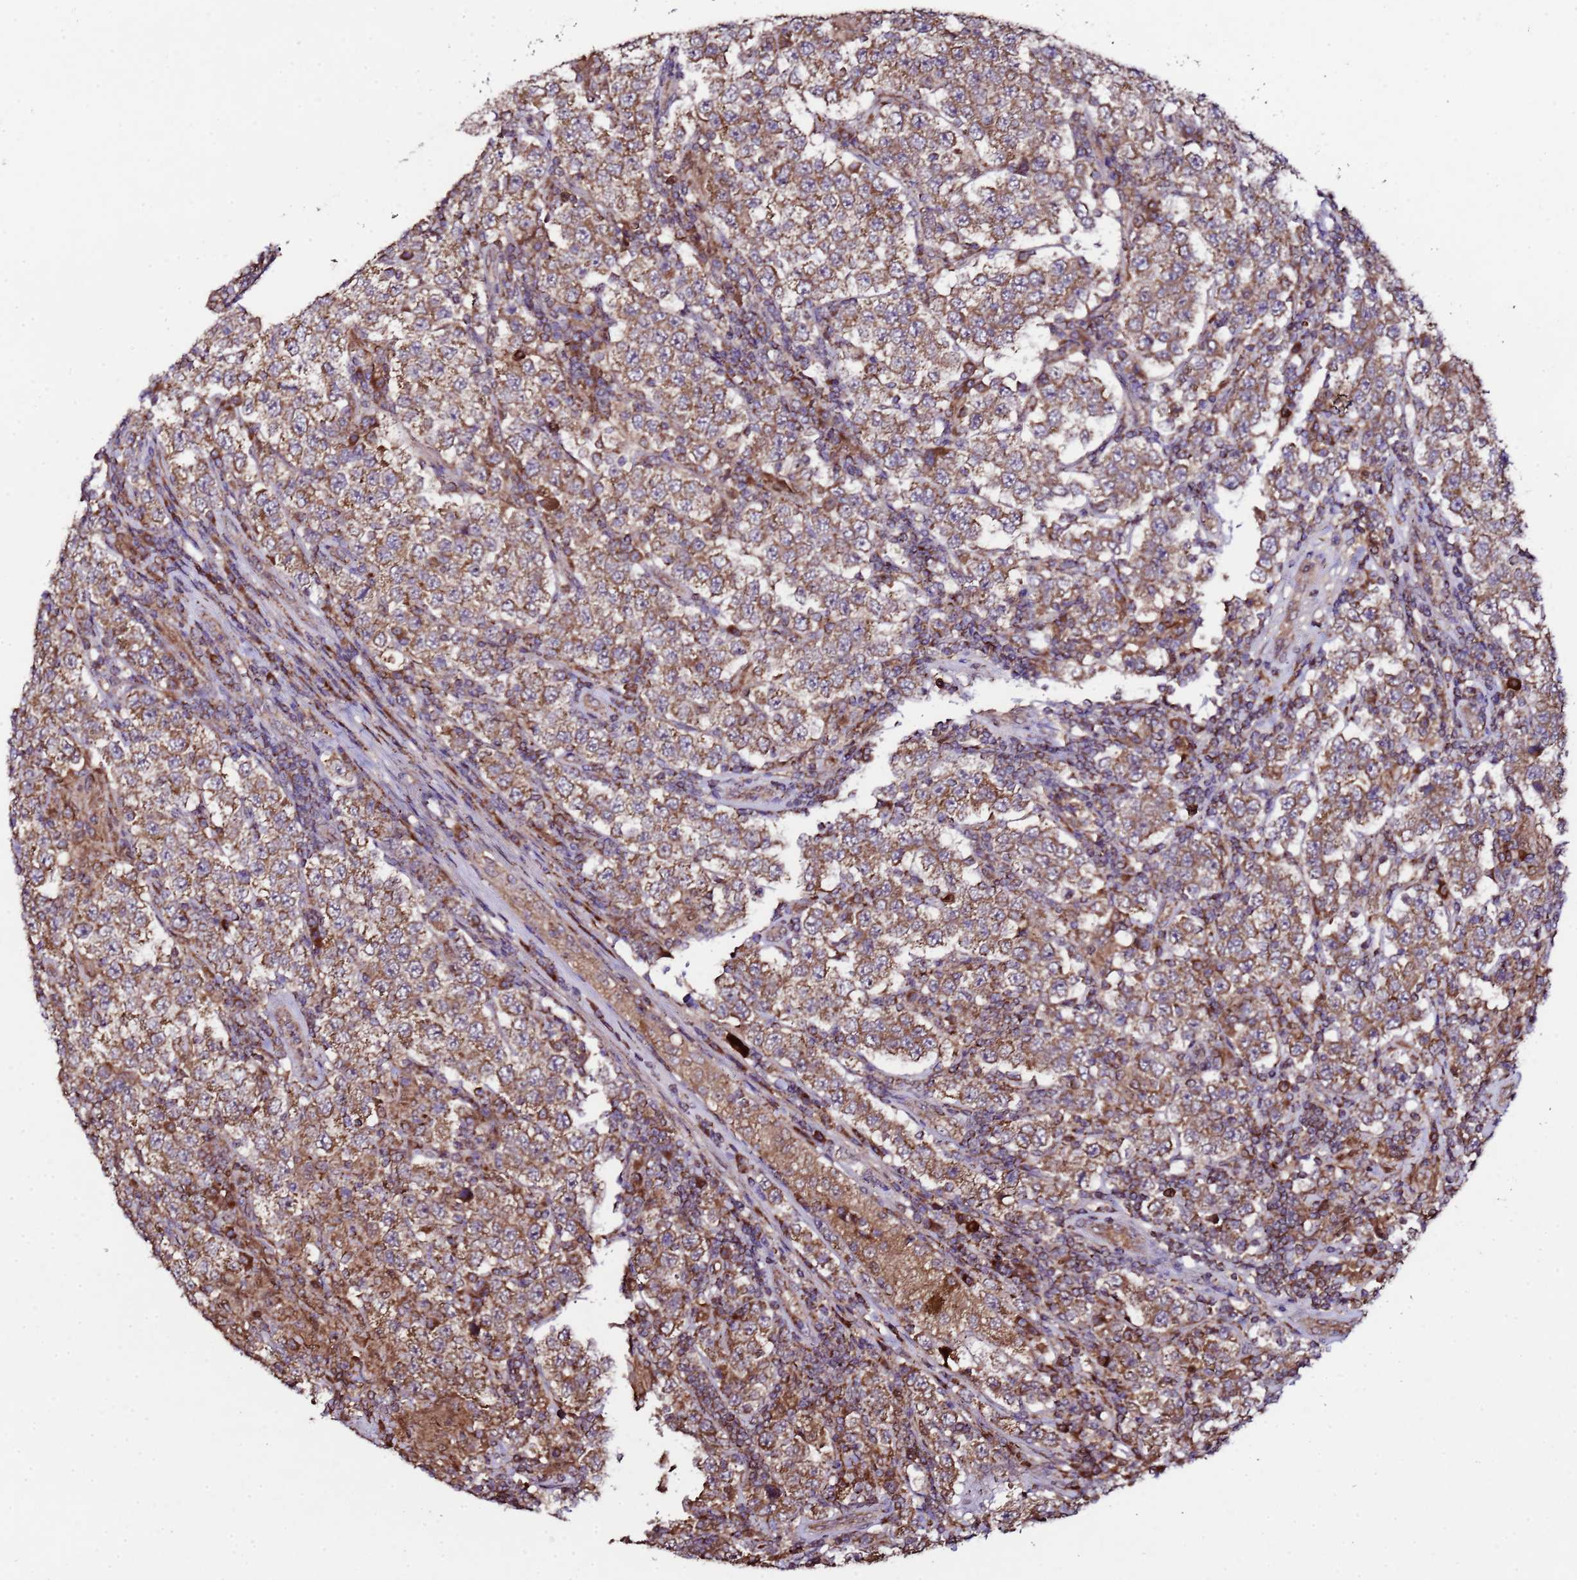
{"staining": {"intensity": "moderate", "quantity": ">75%", "location": "cytoplasmic/membranous"}, "tissue": "testis cancer", "cell_type": "Tumor cells", "image_type": "cancer", "snomed": [{"axis": "morphology", "description": "Normal tissue, NOS"}, {"axis": "morphology", "description": "Urothelial carcinoma, High grade"}, {"axis": "morphology", "description": "Seminoma, NOS"}, {"axis": "morphology", "description": "Carcinoma, Embryonal, NOS"}, {"axis": "topography", "description": "Urinary bladder"}, {"axis": "topography", "description": "Testis"}], "caption": "Approximately >75% of tumor cells in testis embryonal carcinoma demonstrate moderate cytoplasmic/membranous protein staining as visualized by brown immunohistochemical staining.", "gene": "HSPBAP1", "patient": {"sex": "male", "age": 41}}